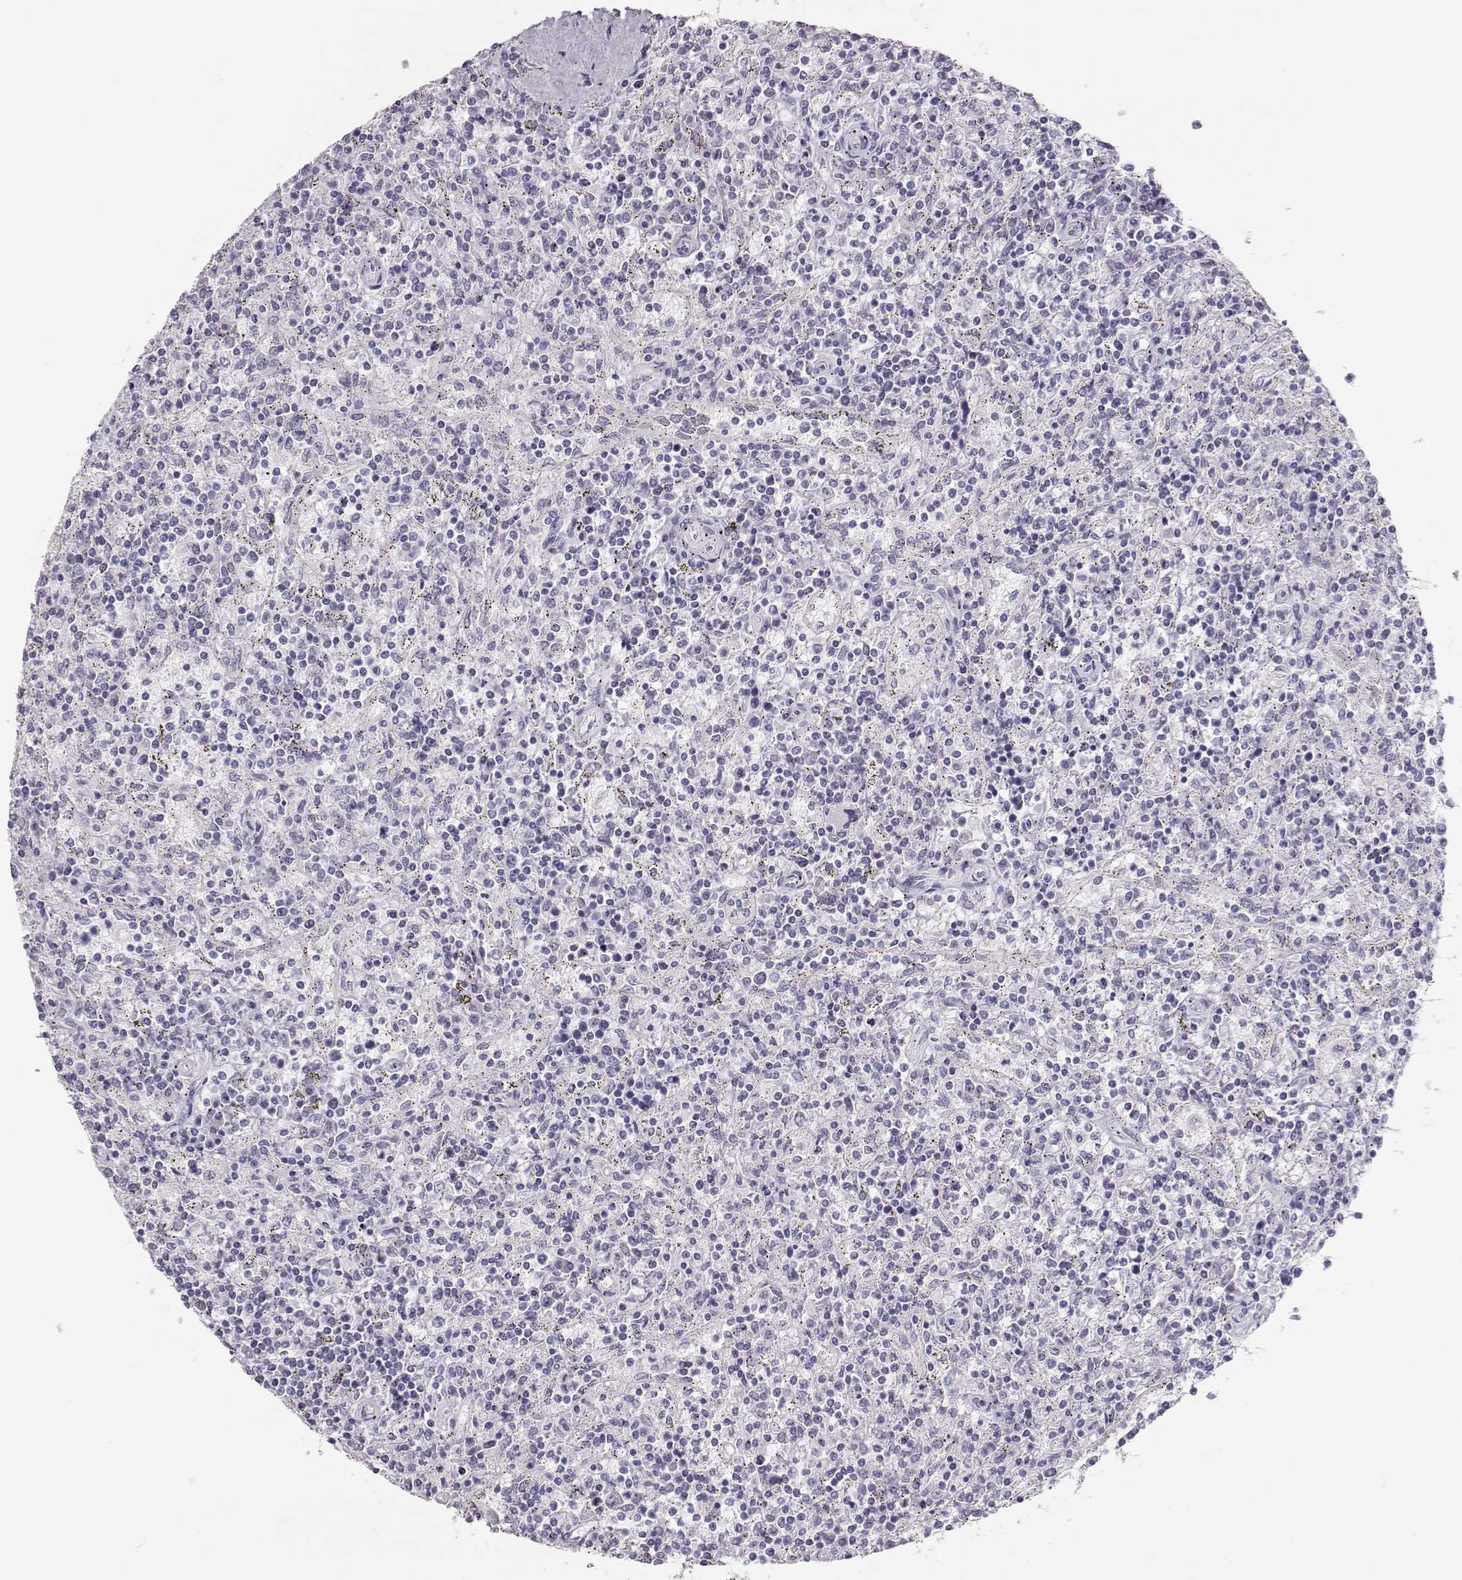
{"staining": {"intensity": "negative", "quantity": "none", "location": "none"}, "tissue": "lymphoma", "cell_type": "Tumor cells", "image_type": "cancer", "snomed": [{"axis": "morphology", "description": "Malignant lymphoma, non-Hodgkin's type, Low grade"}, {"axis": "topography", "description": "Spleen"}], "caption": "High power microscopy photomicrograph of an immunohistochemistry micrograph of lymphoma, revealing no significant positivity in tumor cells.", "gene": "LEPR", "patient": {"sex": "male", "age": 62}}